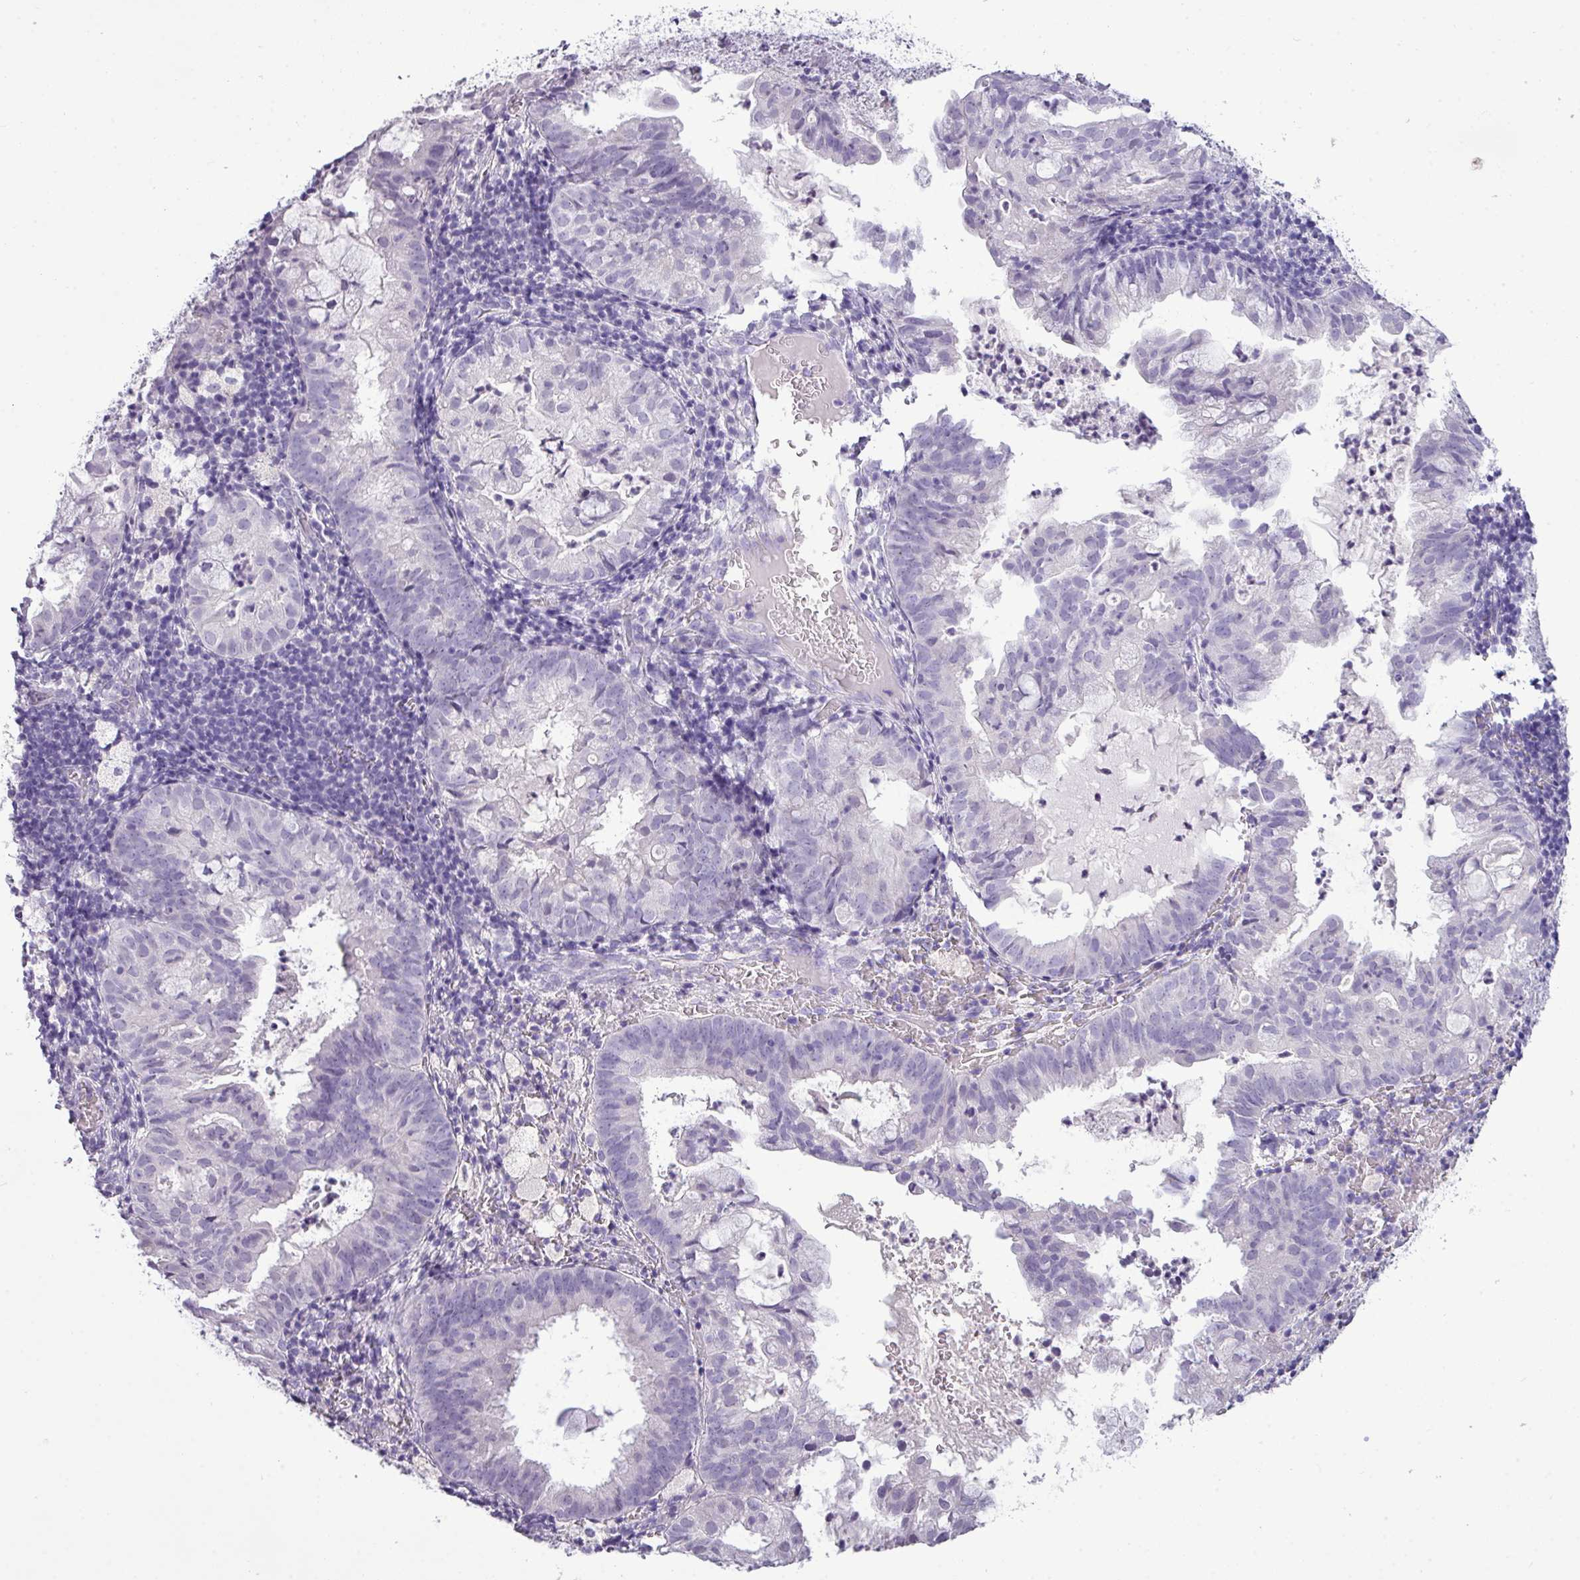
{"staining": {"intensity": "negative", "quantity": "none", "location": "none"}, "tissue": "endometrial cancer", "cell_type": "Tumor cells", "image_type": "cancer", "snomed": [{"axis": "morphology", "description": "Adenocarcinoma, NOS"}, {"axis": "topography", "description": "Endometrium"}], "caption": "Tumor cells are negative for brown protein staining in endometrial cancer (adenocarcinoma).", "gene": "TMEM91", "patient": {"sex": "female", "age": 80}}